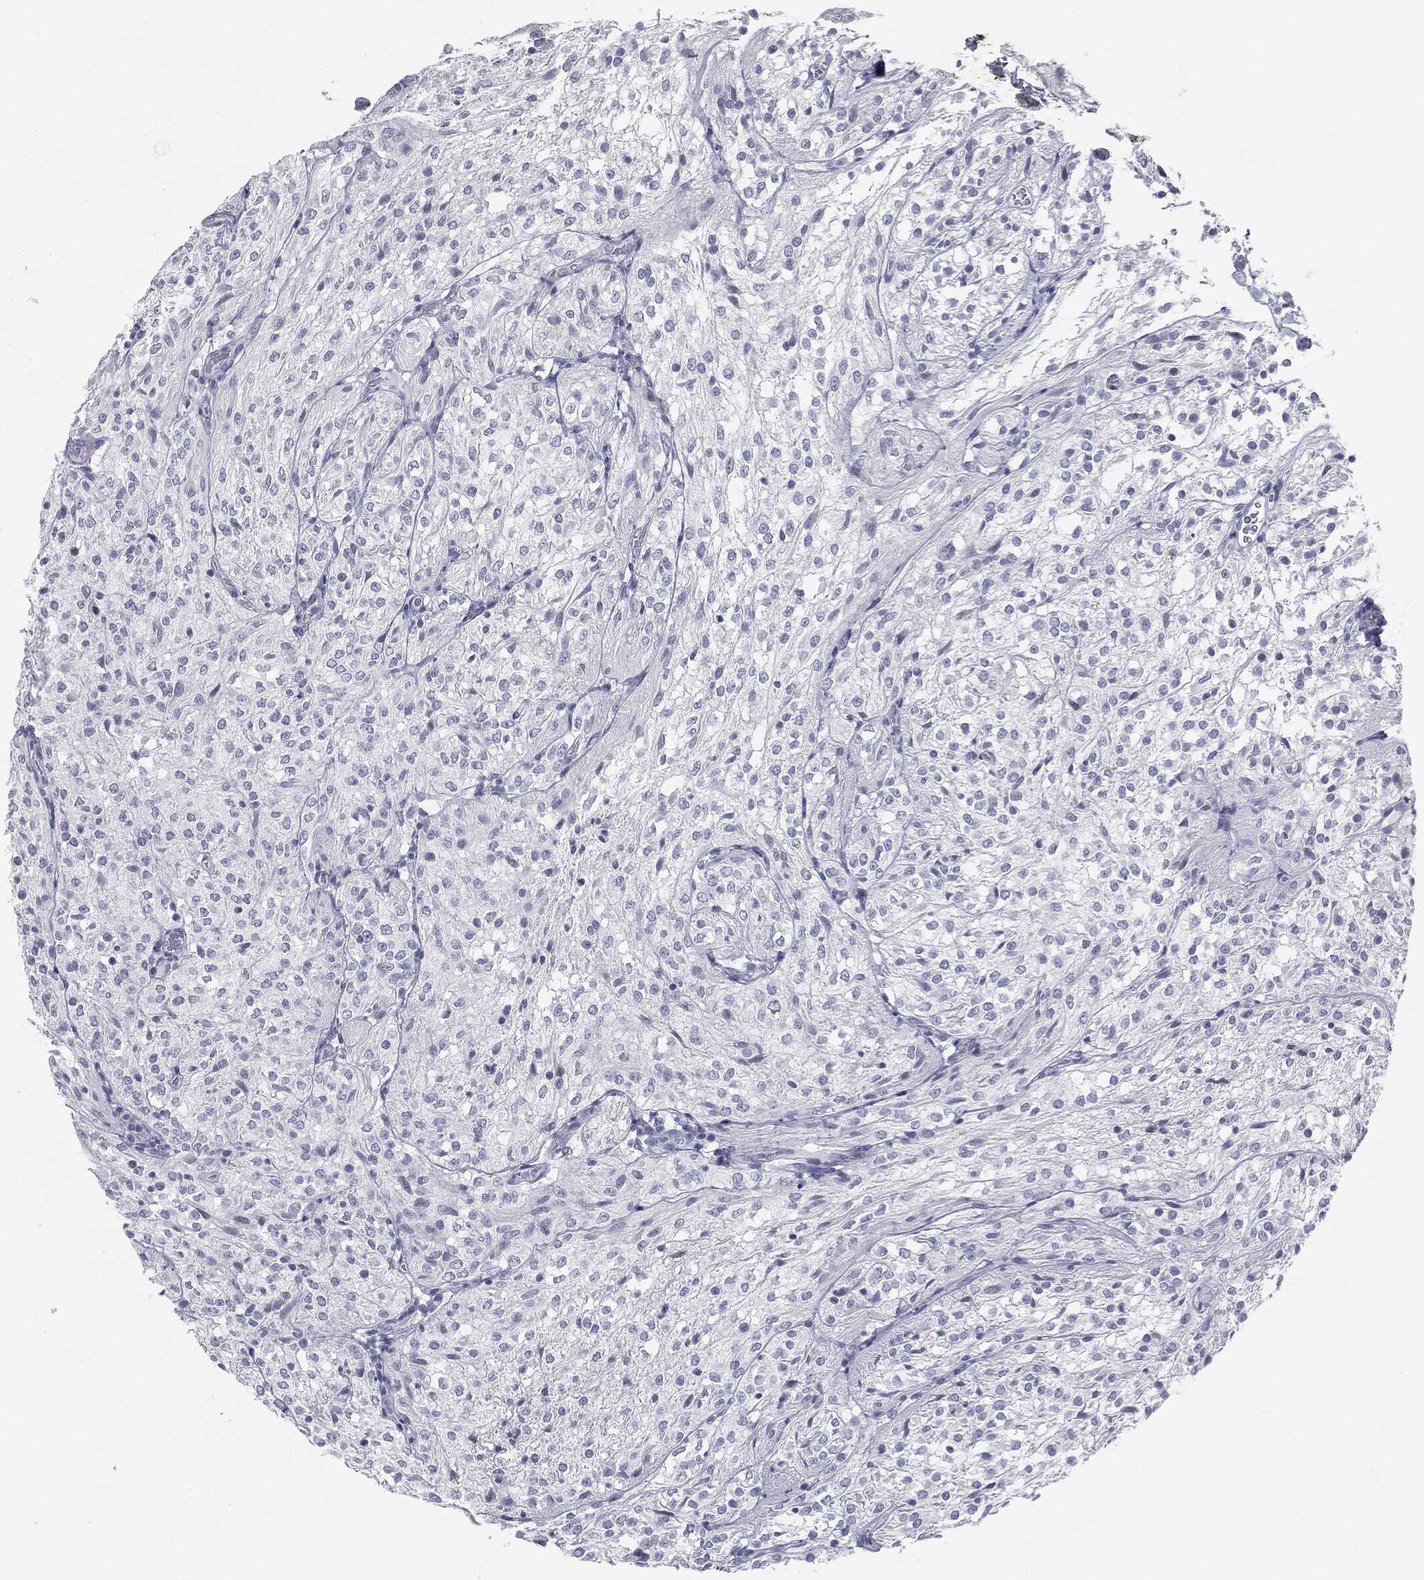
{"staining": {"intensity": "negative", "quantity": "none", "location": "none"}, "tissue": "glioma", "cell_type": "Tumor cells", "image_type": "cancer", "snomed": [{"axis": "morphology", "description": "Glioma, malignant, Low grade"}, {"axis": "topography", "description": "Brain"}], "caption": "IHC histopathology image of neoplastic tissue: human malignant glioma (low-grade) stained with DAB (3,3'-diaminobenzidine) shows no significant protein staining in tumor cells.", "gene": "TPO", "patient": {"sex": "male", "age": 3}}